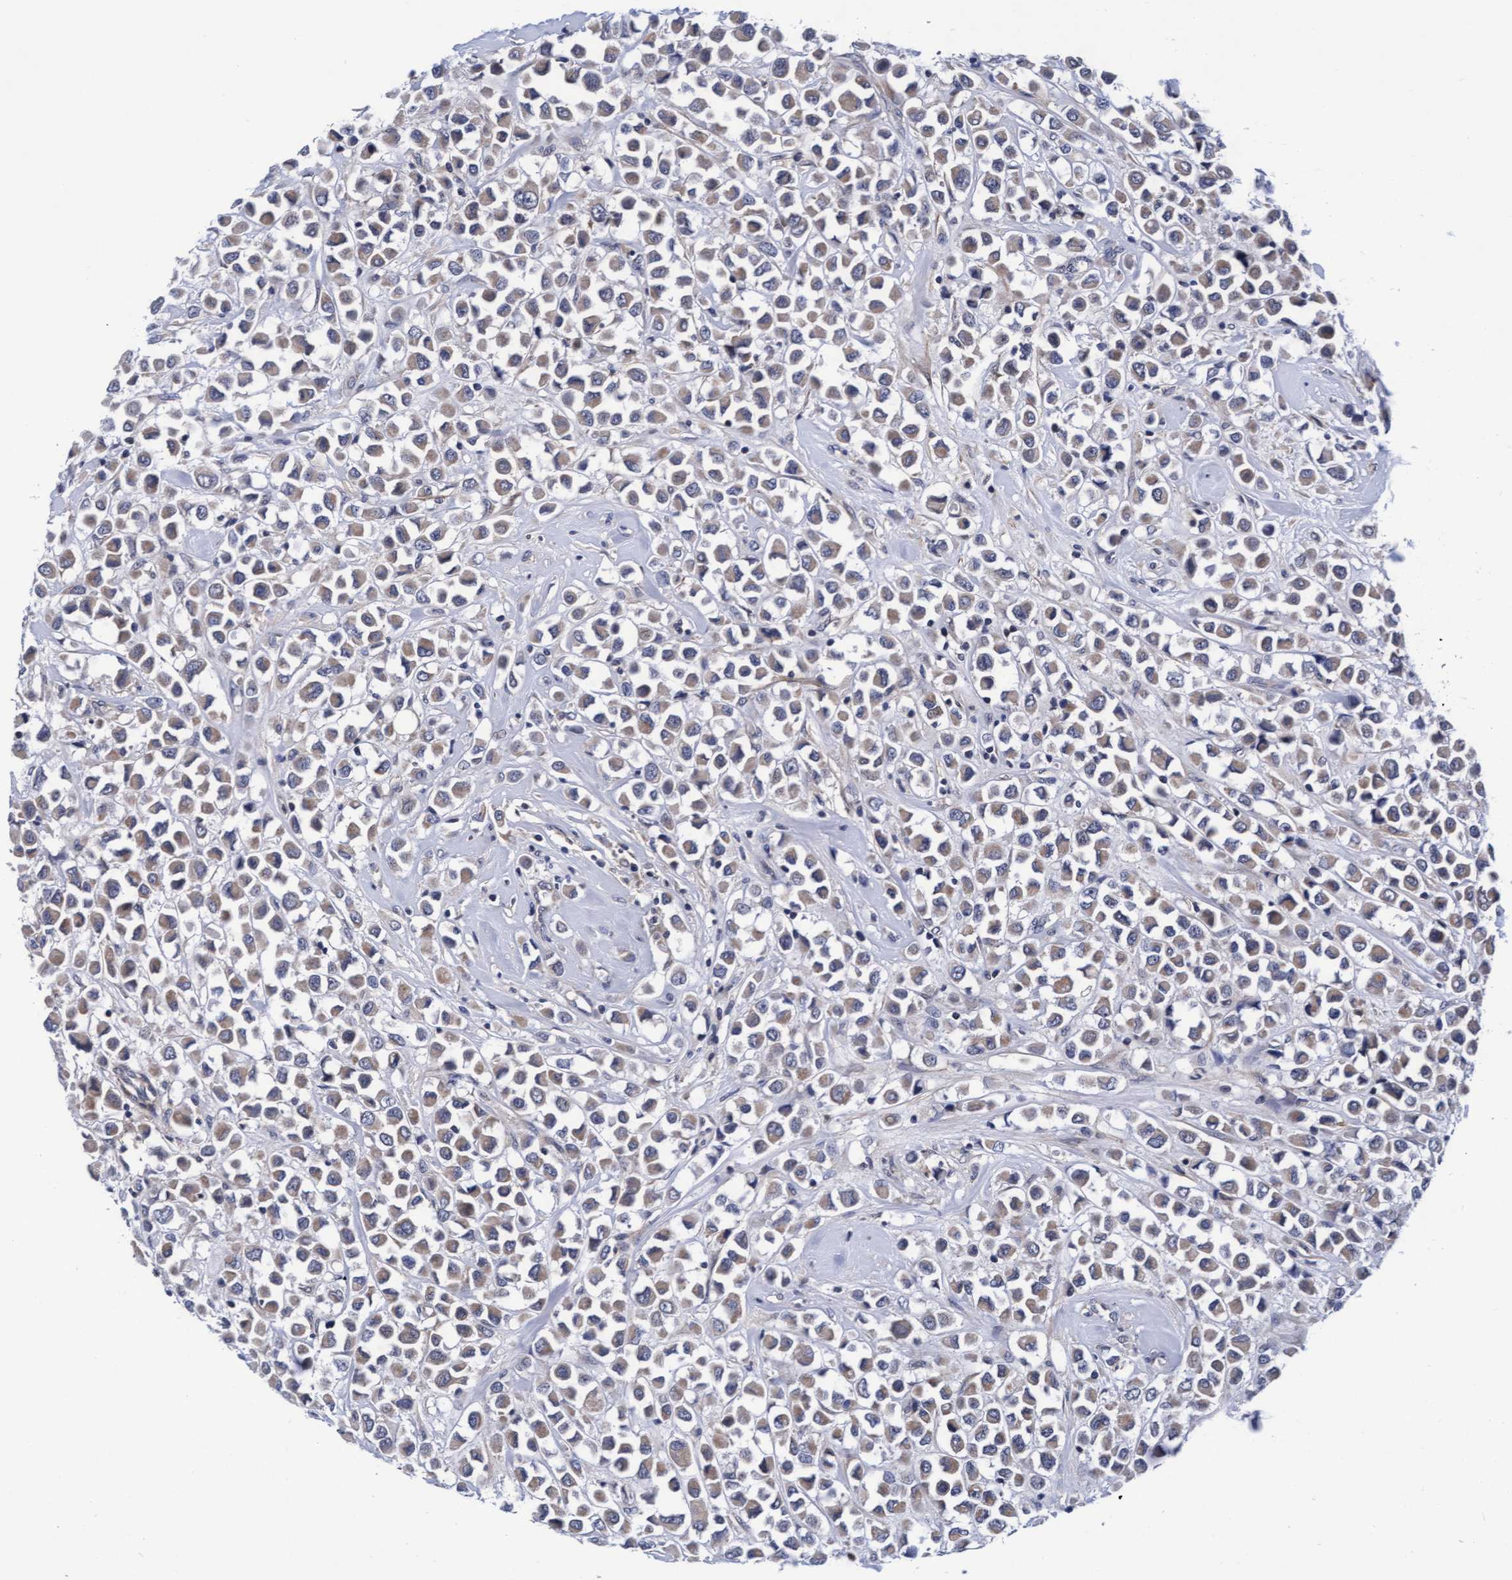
{"staining": {"intensity": "weak", "quantity": ">75%", "location": "cytoplasmic/membranous"}, "tissue": "breast cancer", "cell_type": "Tumor cells", "image_type": "cancer", "snomed": [{"axis": "morphology", "description": "Duct carcinoma"}, {"axis": "topography", "description": "Breast"}], "caption": "A photomicrograph showing weak cytoplasmic/membranous staining in approximately >75% of tumor cells in breast cancer (infiltrating ductal carcinoma), as visualized by brown immunohistochemical staining.", "gene": "EFCAB13", "patient": {"sex": "female", "age": 61}}